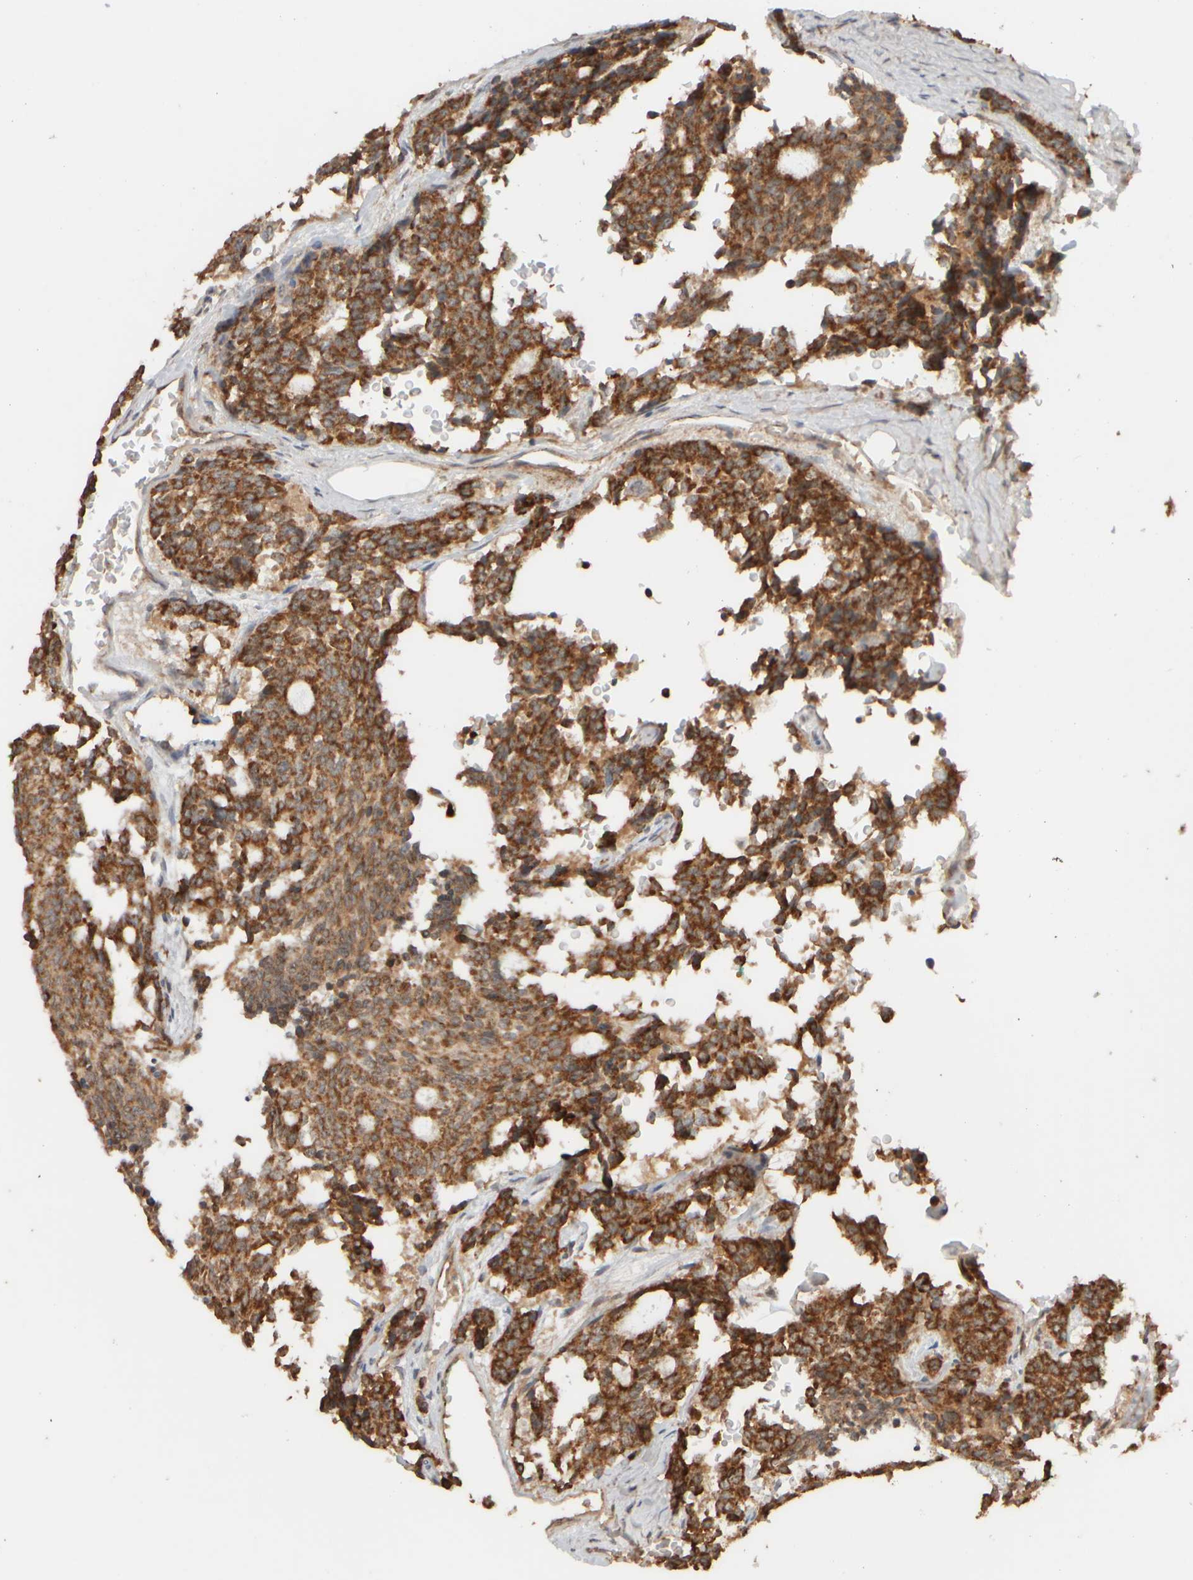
{"staining": {"intensity": "strong", "quantity": ">75%", "location": "cytoplasmic/membranous"}, "tissue": "carcinoid", "cell_type": "Tumor cells", "image_type": "cancer", "snomed": [{"axis": "morphology", "description": "Carcinoid, malignant, NOS"}, {"axis": "topography", "description": "Pancreas"}], "caption": "A histopathology image of carcinoid stained for a protein shows strong cytoplasmic/membranous brown staining in tumor cells.", "gene": "EIF2B3", "patient": {"sex": "female", "age": 54}}